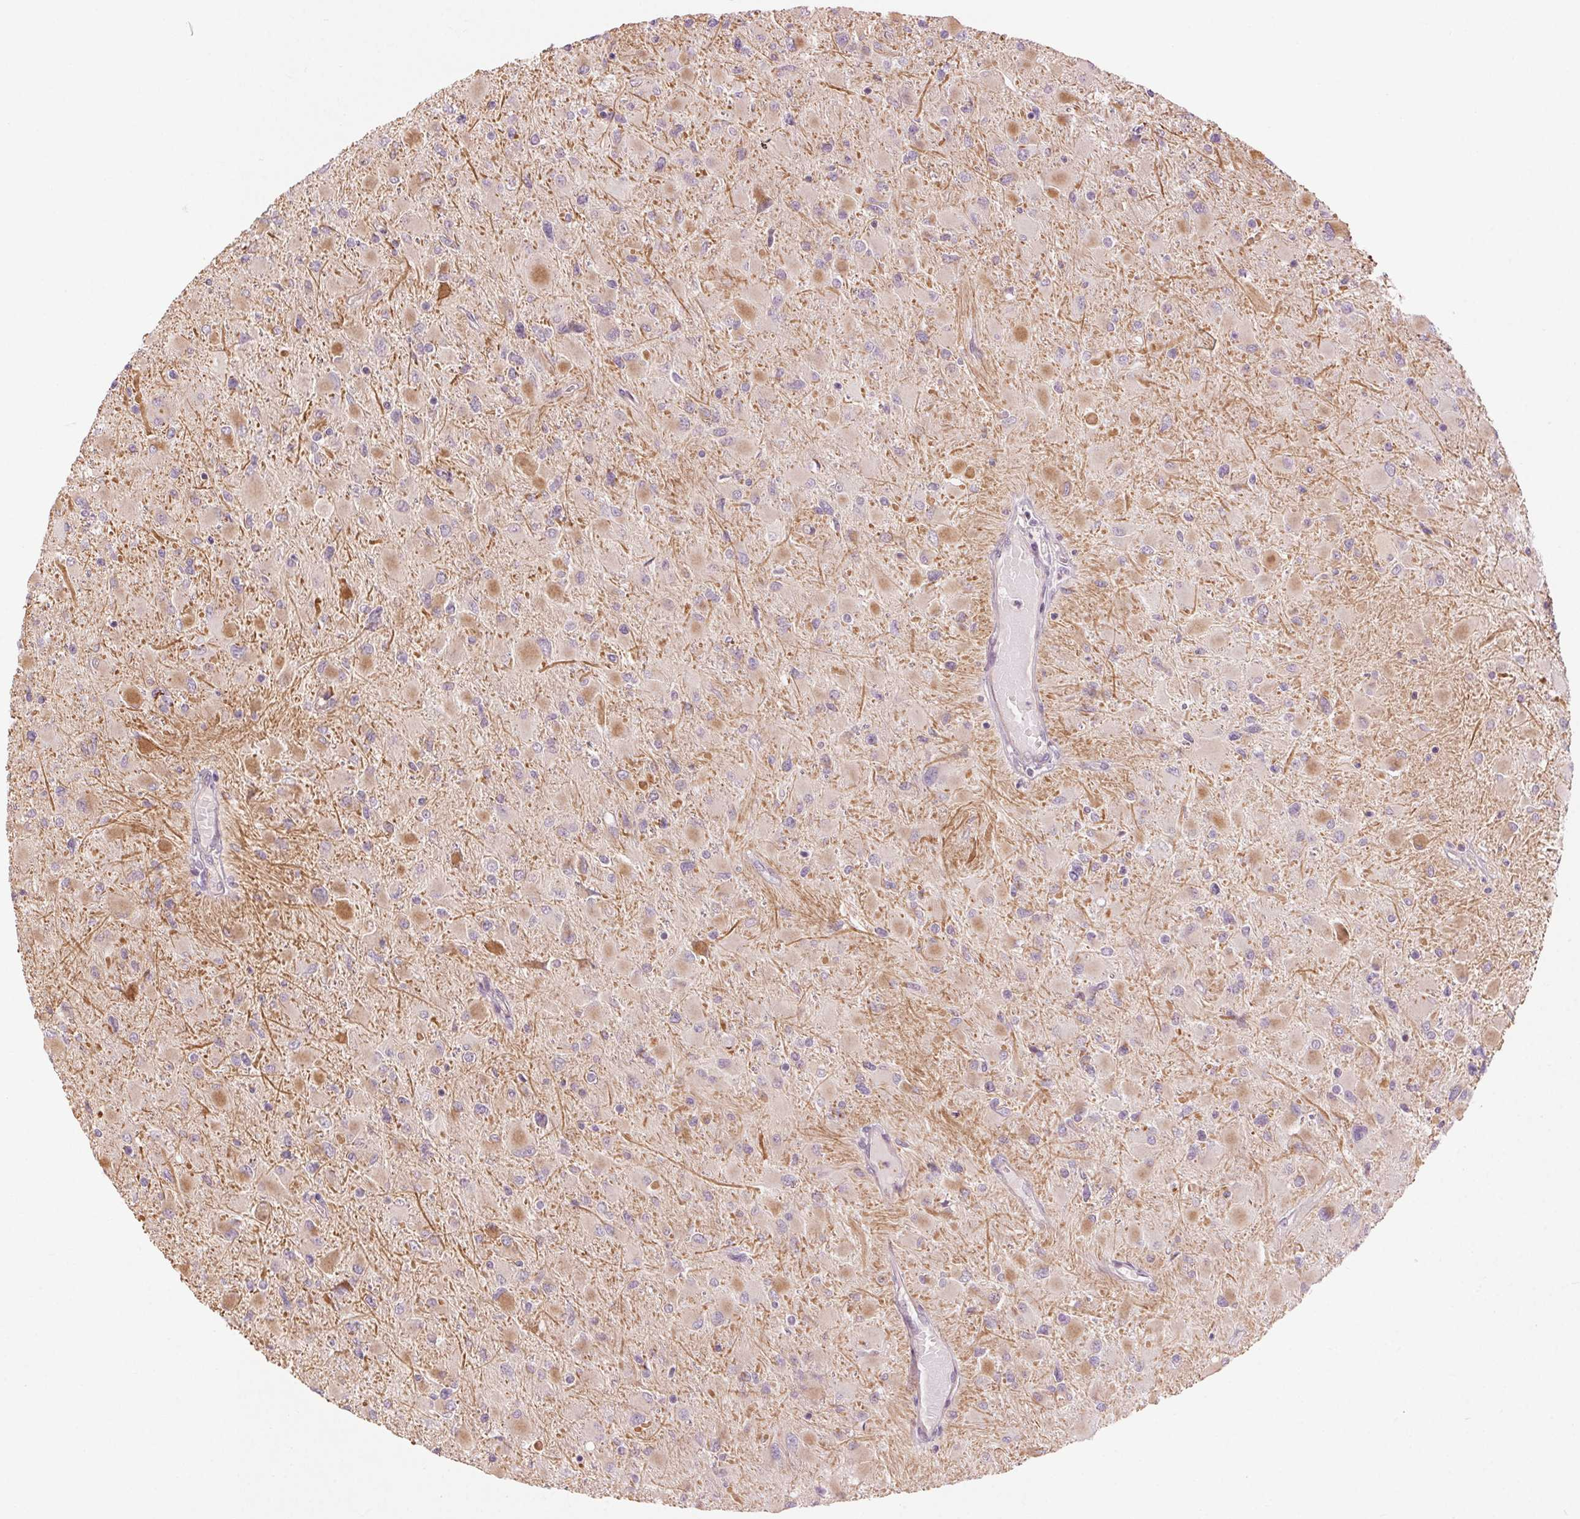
{"staining": {"intensity": "negative", "quantity": "none", "location": "none"}, "tissue": "glioma", "cell_type": "Tumor cells", "image_type": "cancer", "snomed": [{"axis": "morphology", "description": "Glioma, malignant, High grade"}, {"axis": "topography", "description": "Cerebral cortex"}], "caption": "Immunohistochemistry of human glioma reveals no positivity in tumor cells. The staining was performed using DAB to visualize the protein expression in brown, while the nuclei were stained in blue with hematoxylin (Magnification: 20x).", "gene": "CCSER1", "patient": {"sex": "female", "age": 36}}